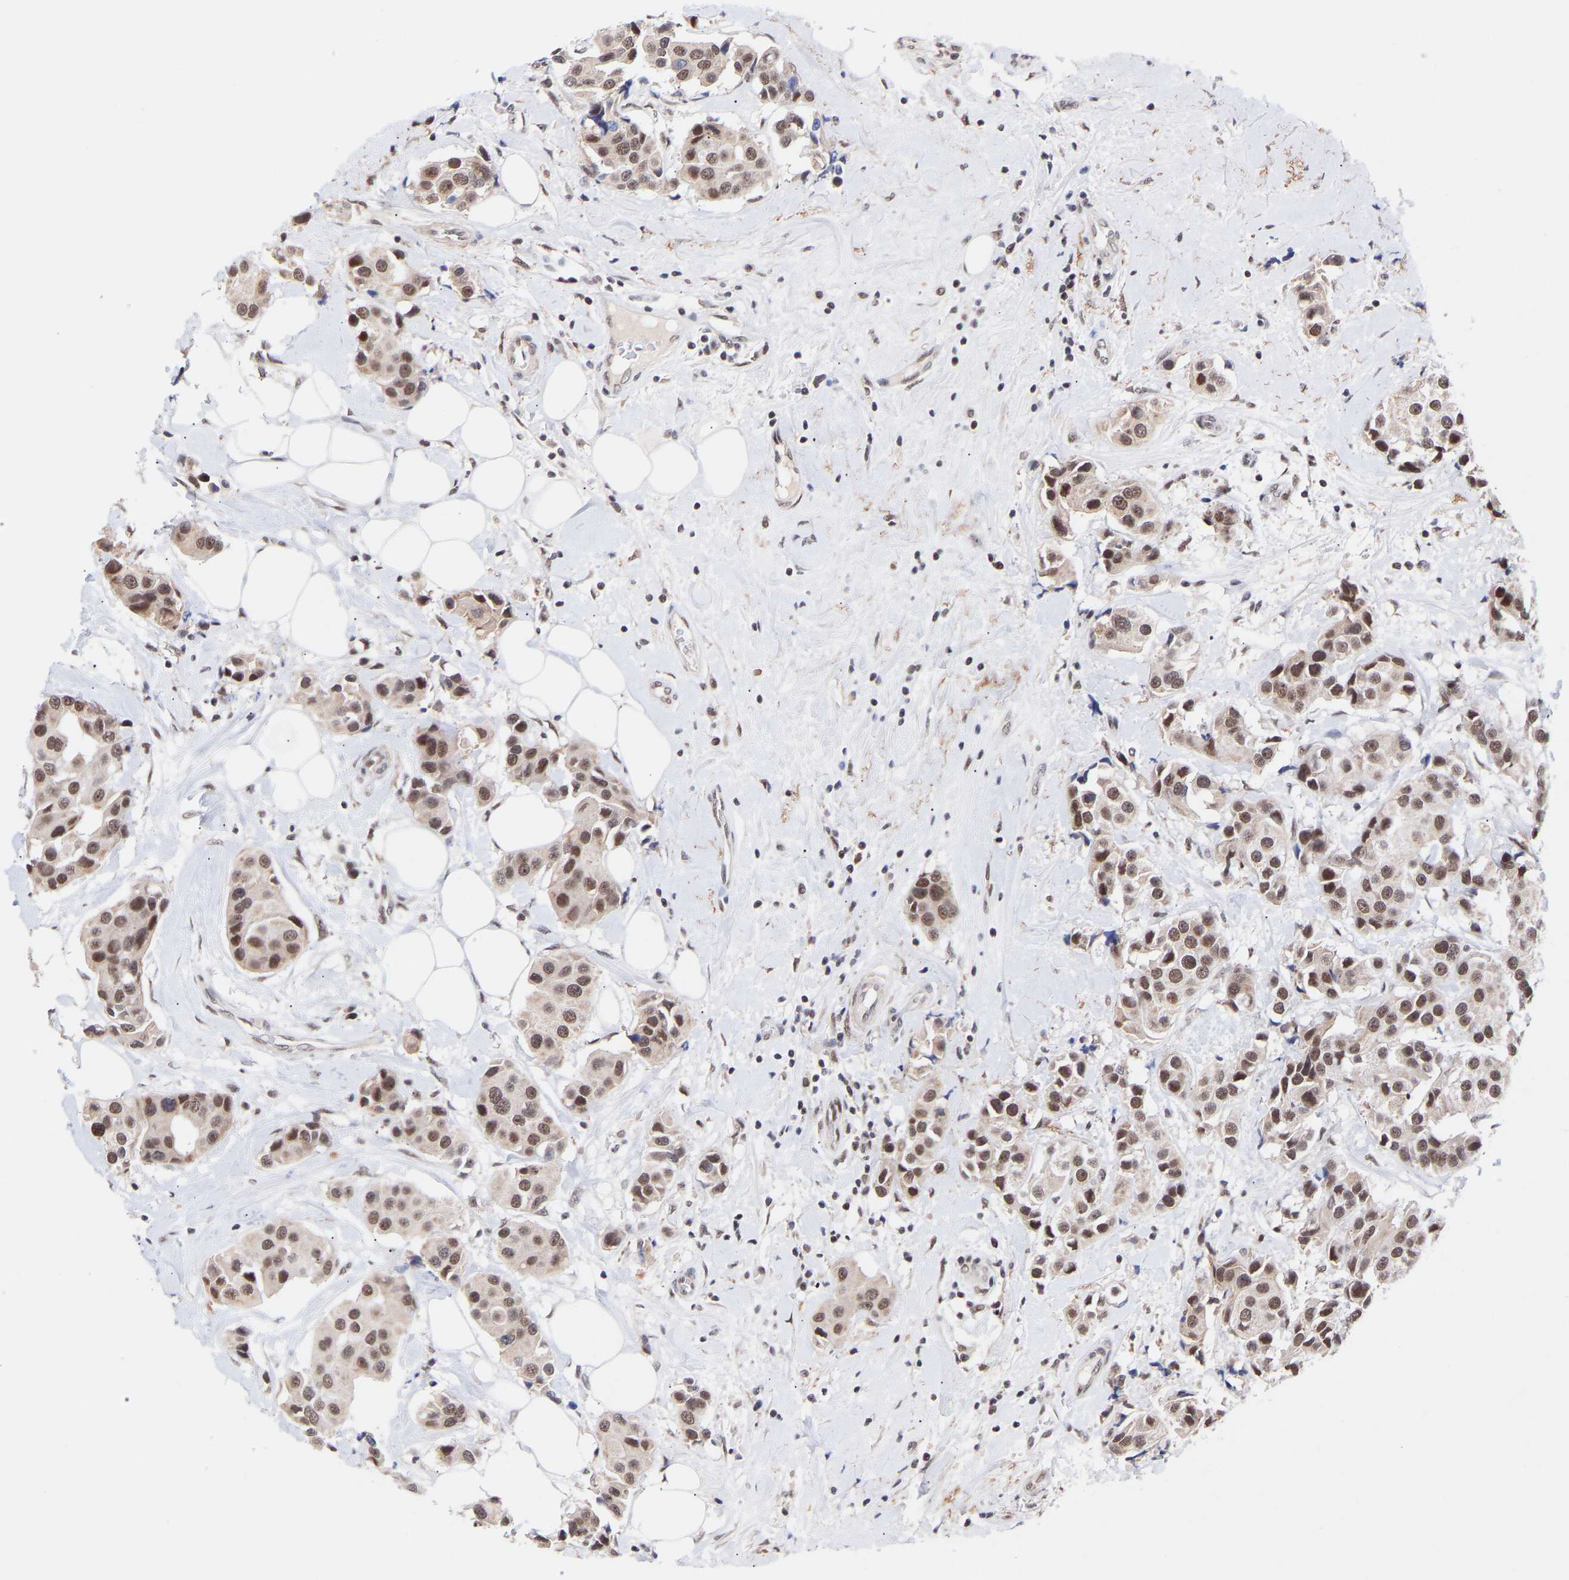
{"staining": {"intensity": "moderate", "quantity": ">75%", "location": "nuclear"}, "tissue": "breast cancer", "cell_type": "Tumor cells", "image_type": "cancer", "snomed": [{"axis": "morphology", "description": "Normal tissue, NOS"}, {"axis": "morphology", "description": "Duct carcinoma"}, {"axis": "topography", "description": "Breast"}], "caption": "A histopathology image of human invasive ductal carcinoma (breast) stained for a protein shows moderate nuclear brown staining in tumor cells. Immunohistochemistry (ihc) stains the protein of interest in brown and the nuclei are stained blue.", "gene": "RBM15", "patient": {"sex": "female", "age": 39}}